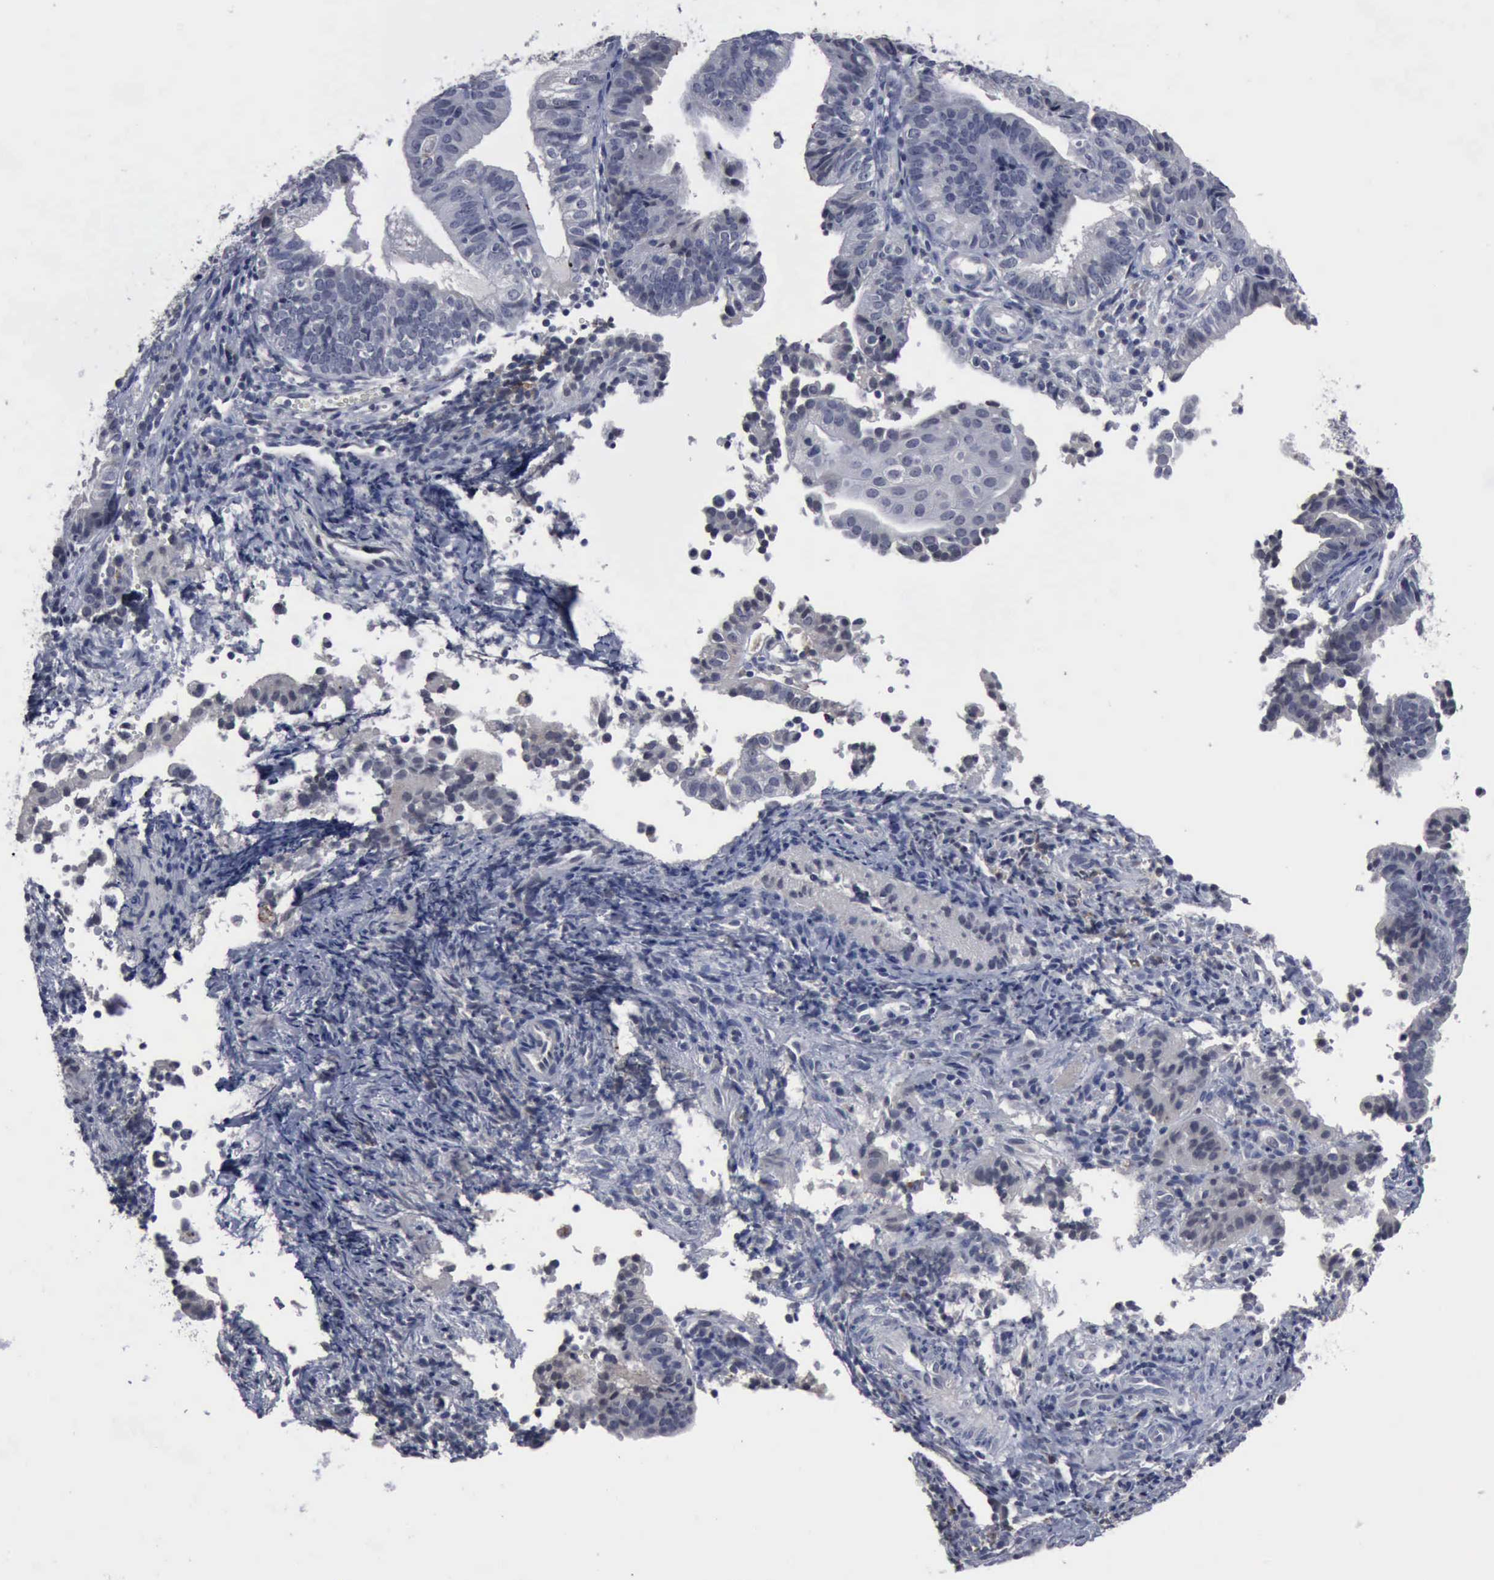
{"staining": {"intensity": "negative", "quantity": "none", "location": "none"}, "tissue": "cervical cancer", "cell_type": "Tumor cells", "image_type": "cancer", "snomed": [{"axis": "morphology", "description": "Adenocarcinoma, NOS"}, {"axis": "topography", "description": "Cervix"}], "caption": "This is a micrograph of immunohistochemistry (IHC) staining of cervical cancer, which shows no positivity in tumor cells.", "gene": "MYO18B", "patient": {"sex": "female", "age": 60}}